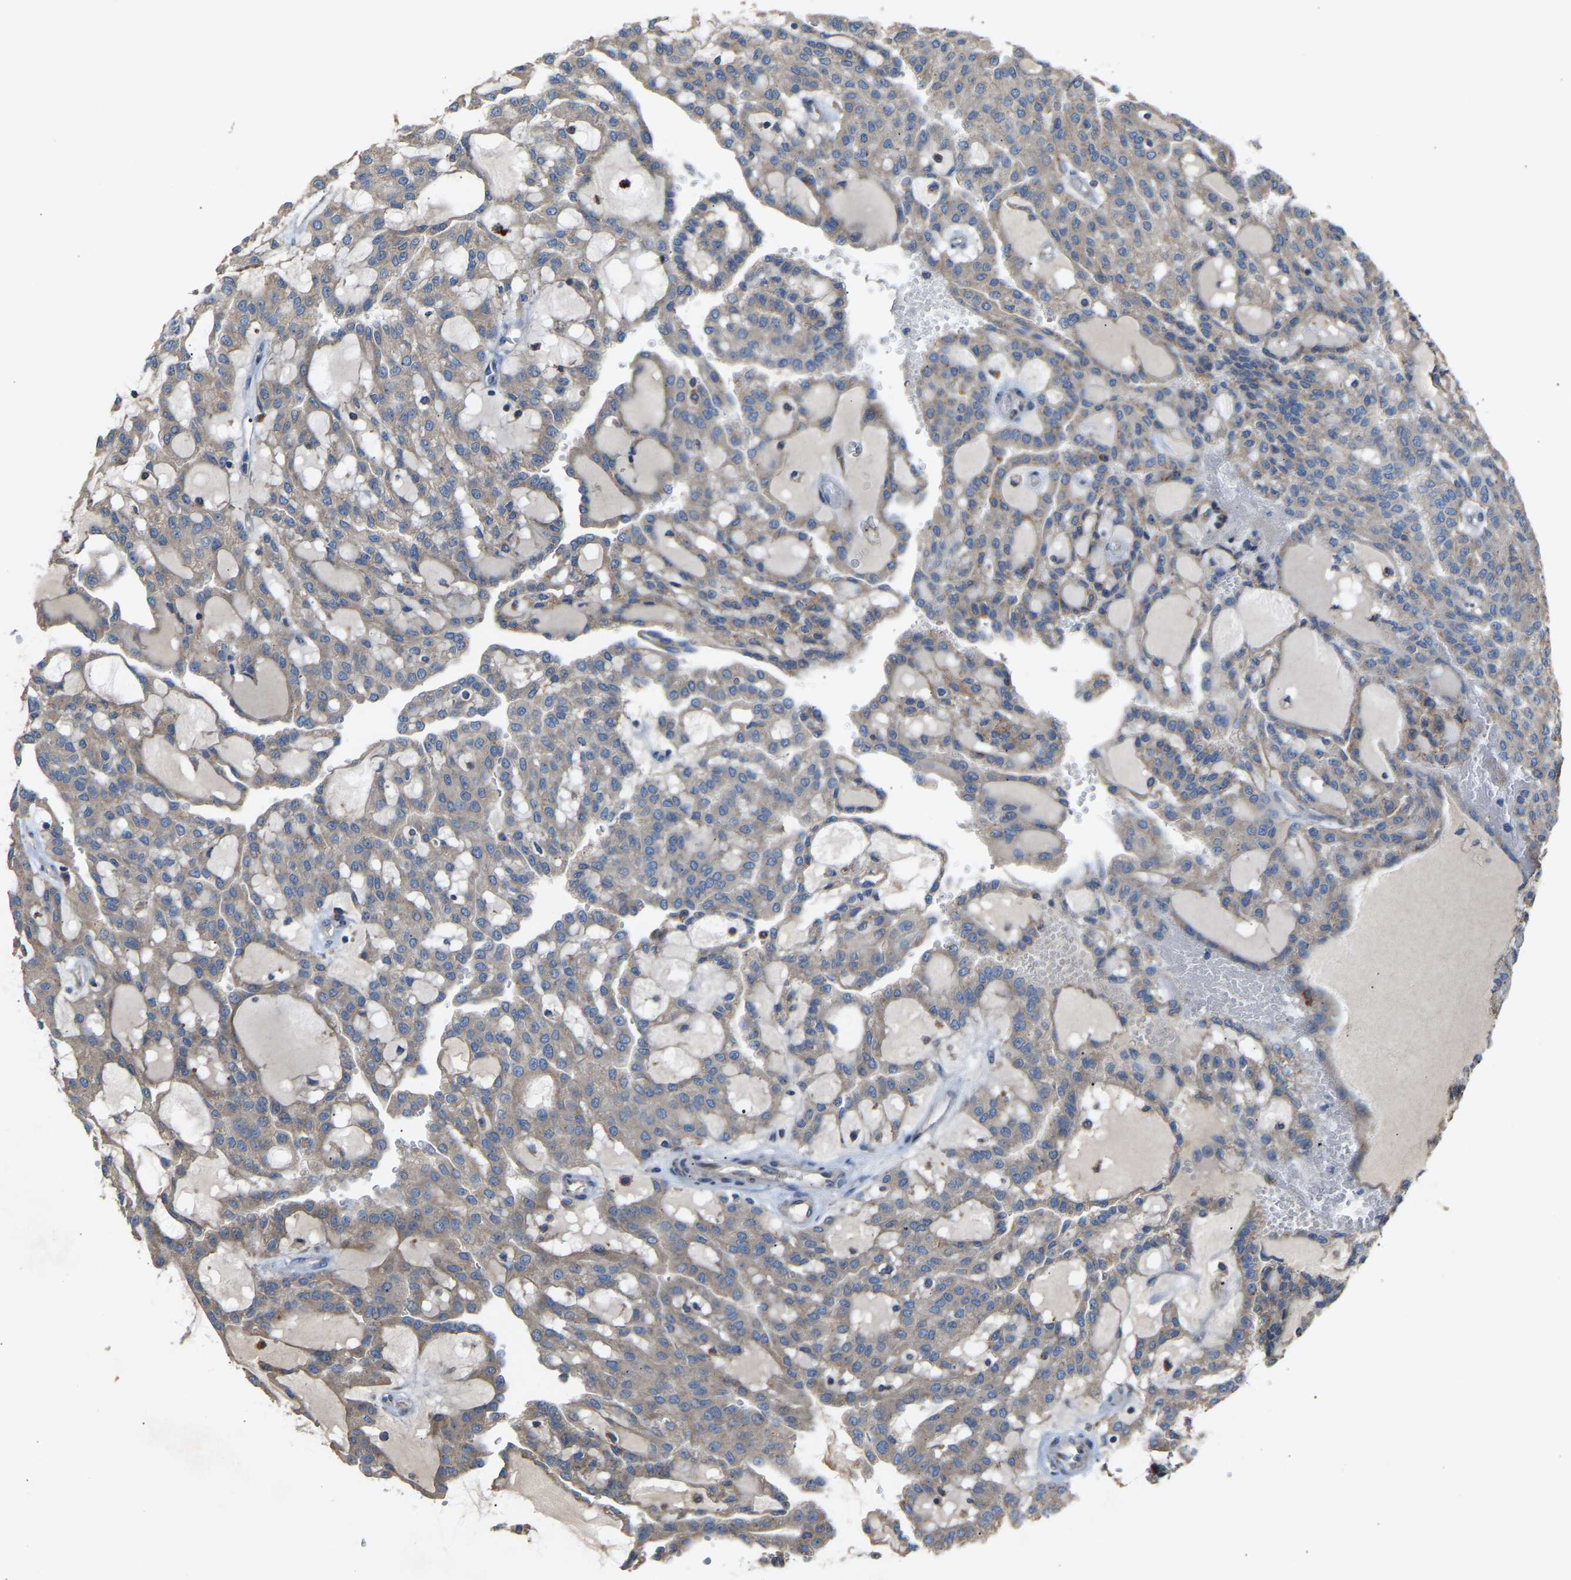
{"staining": {"intensity": "weak", "quantity": "25%-75%", "location": "cytoplasmic/membranous"}, "tissue": "renal cancer", "cell_type": "Tumor cells", "image_type": "cancer", "snomed": [{"axis": "morphology", "description": "Adenocarcinoma, NOS"}, {"axis": "topography", "description": "Kidney"}], "caption": "Immunohistochemistry (IHC) (DAB) staining of adenocarcinoma (renal) exhibits weak cytoplasmic/membranous protein staining in about 25%-75% of tumor cells.", "gene": "RGP1", "patient": {"sex": "male", "age": 63}}